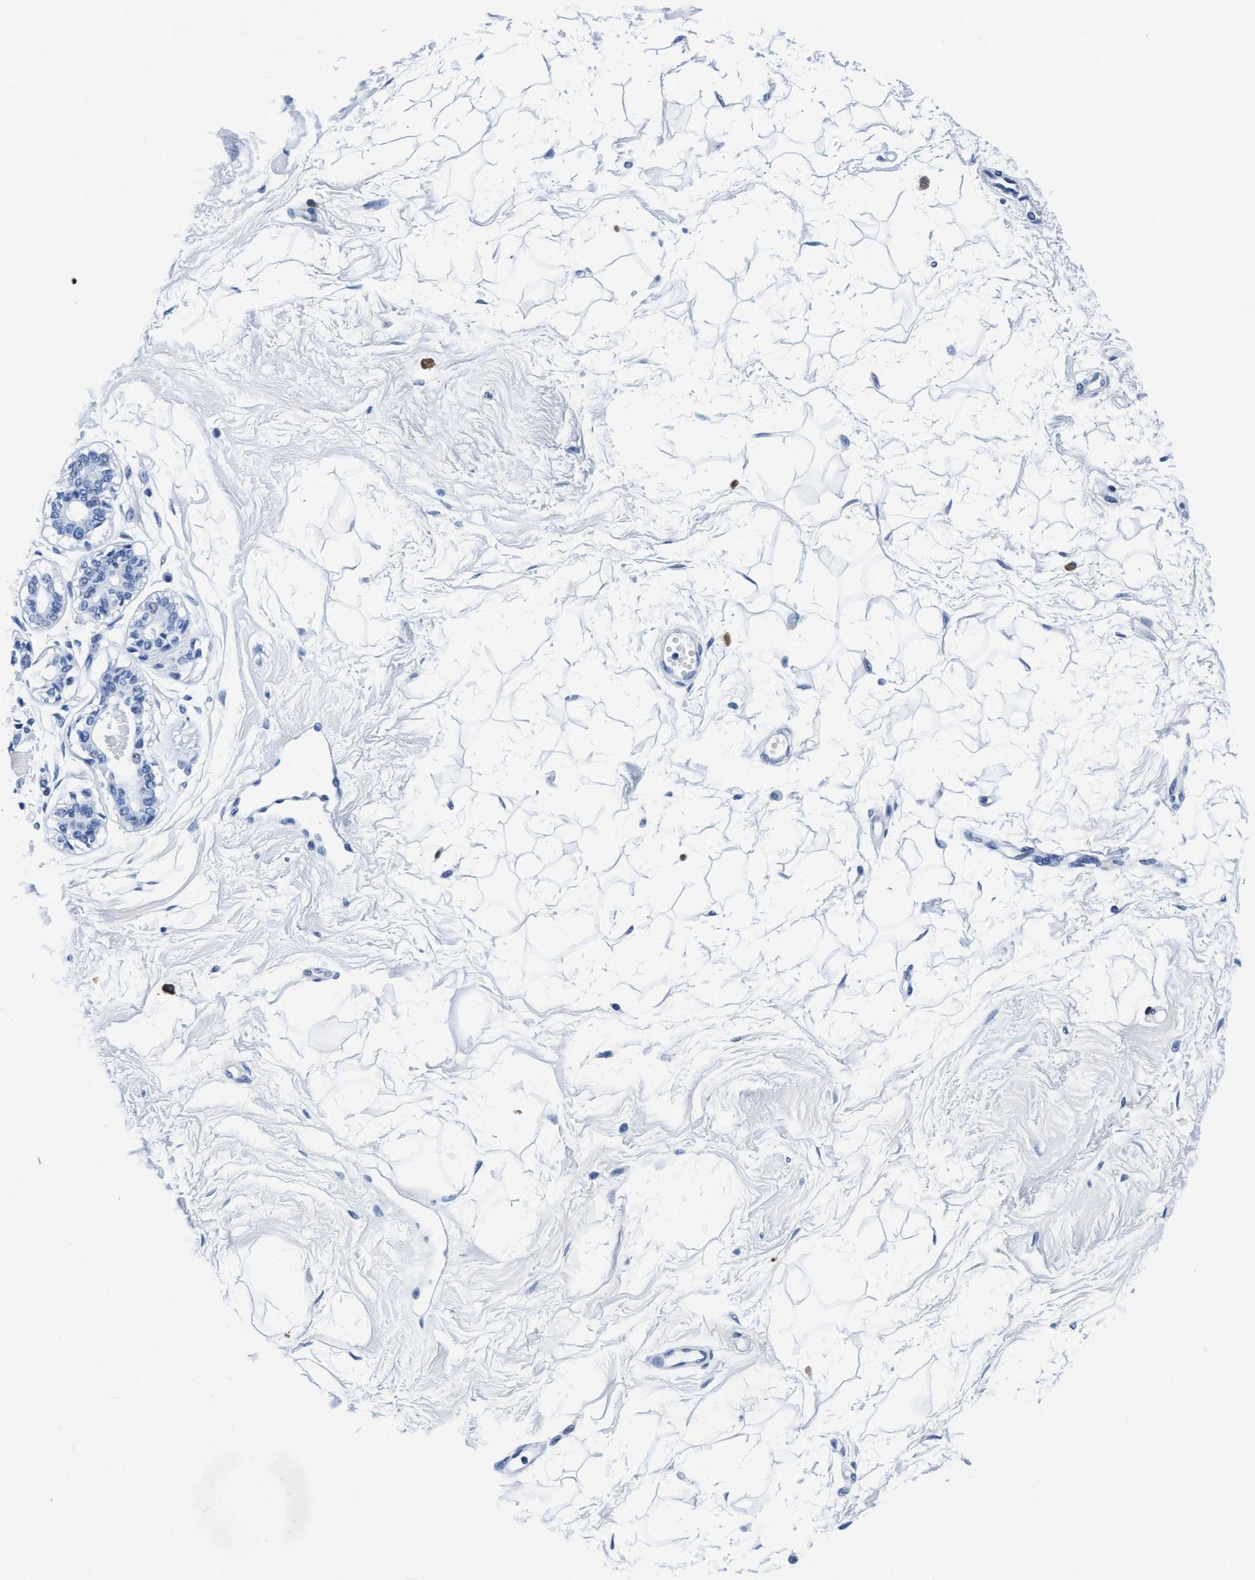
{"staining": {"intensity": "negative", "quantity": "none", "location": "none"}, "tissue": "breast", "cell_type": "Adipocytes", "image_type": "normal", "snomed": [{"axis": "morphology", "description": "Normal tissue, NOS"}, {"axis": "topography", "description": "Breast"}], "caption": "A high-resolution micrograph shows immunohistochemistry staining of normal breast, which shows no significant positivity in adipocytes.", "gene": "ARSG", "patient": {"sex": "female", "age": 45}}